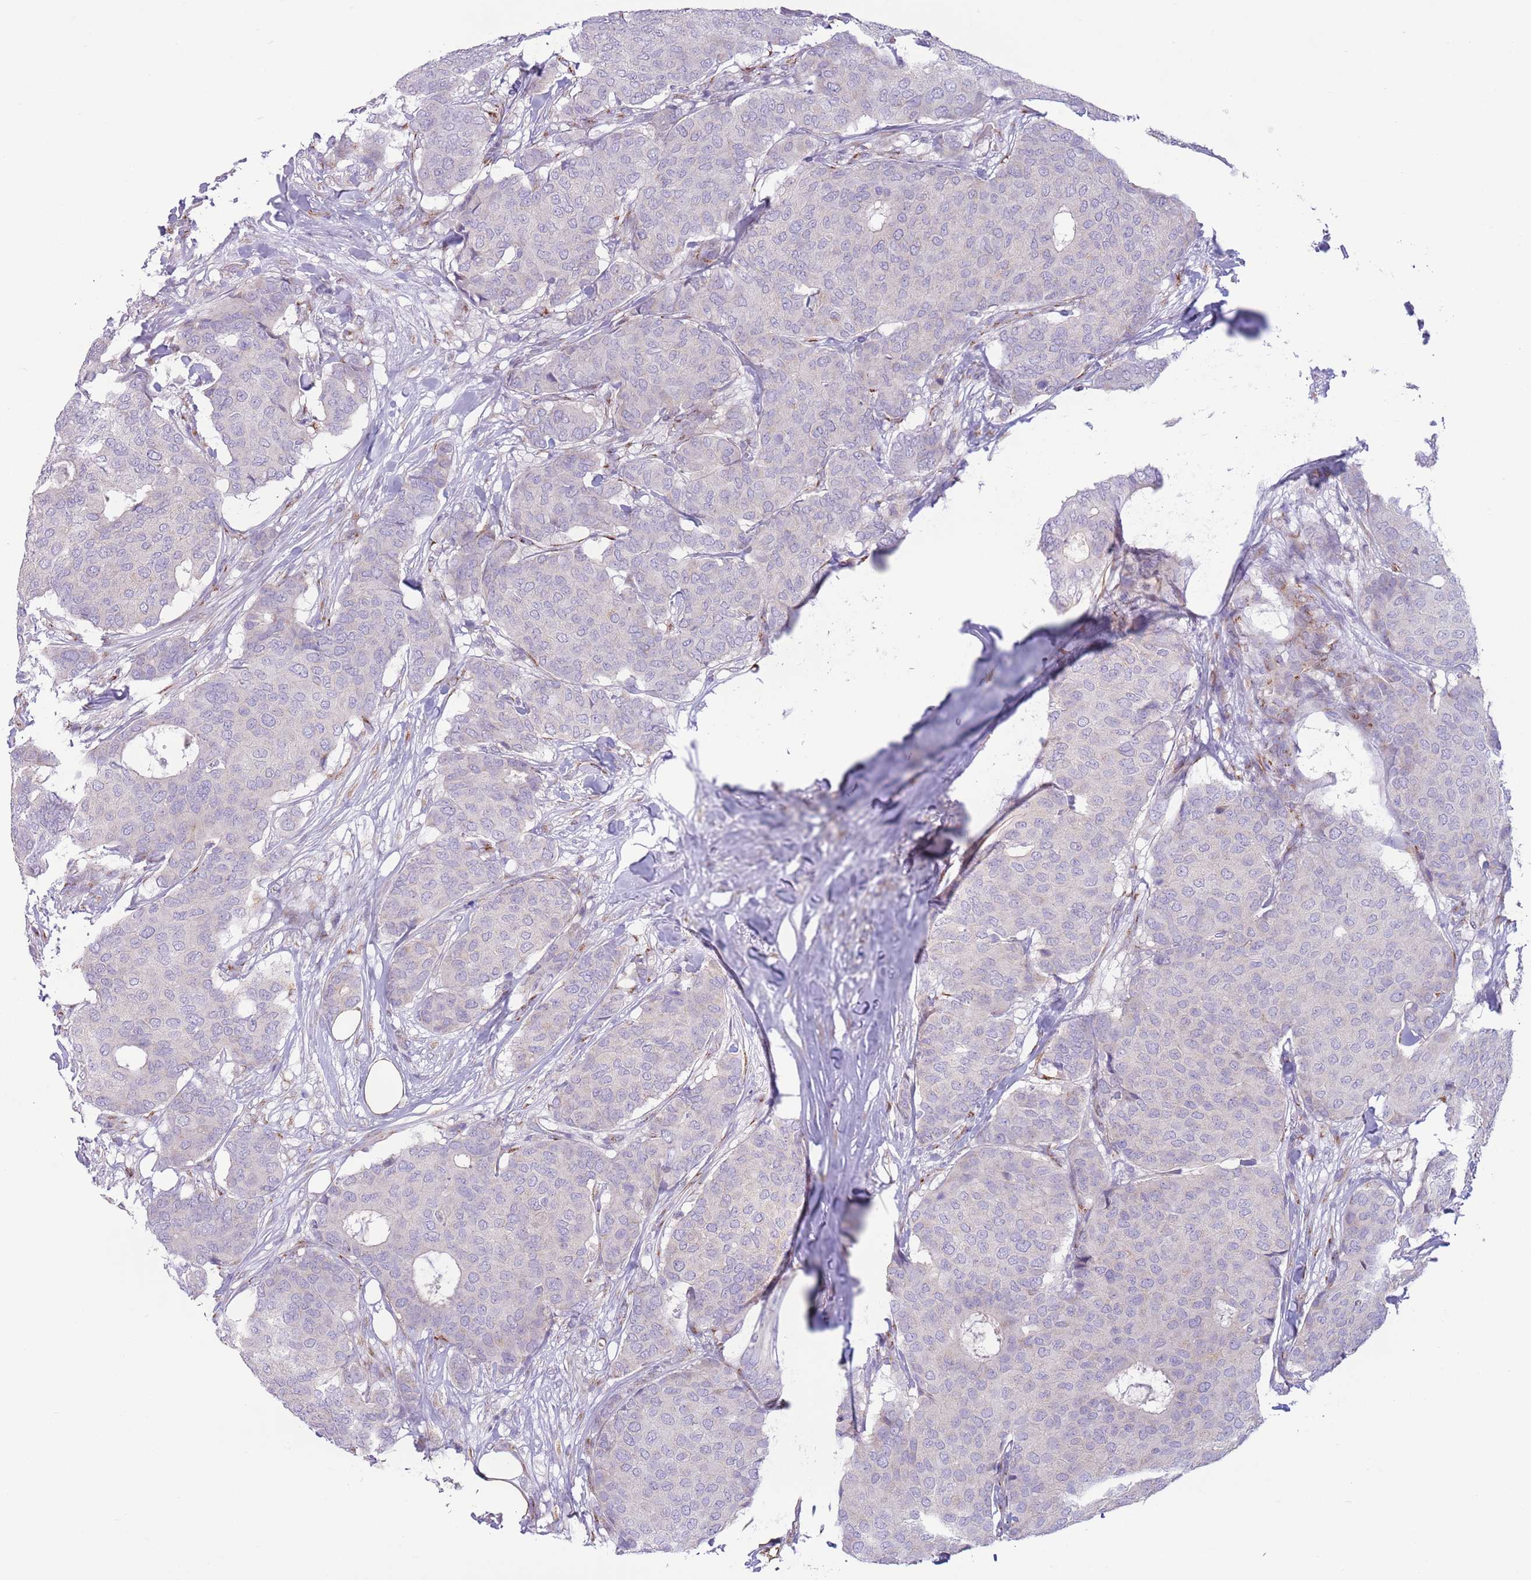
{"staining": {"intensity": "negative", "quantity": "none", "location": "none"}, "tissue": "breast cancer", "cell_type": "Tumor cells", "image_type": "cancer", "snomed": [{"axis": "morphology", "description": "Duct carcinoma"}, {"axis": "topography", "description": "Breast"}], "caption": "A high-resolution histopathology image shows IHC staining of intraductal carcinoma (breast), which shows no significant expression in tumor cells.", "gene": "C20orf96", "patient": {"sex": "female", "age": 75}}